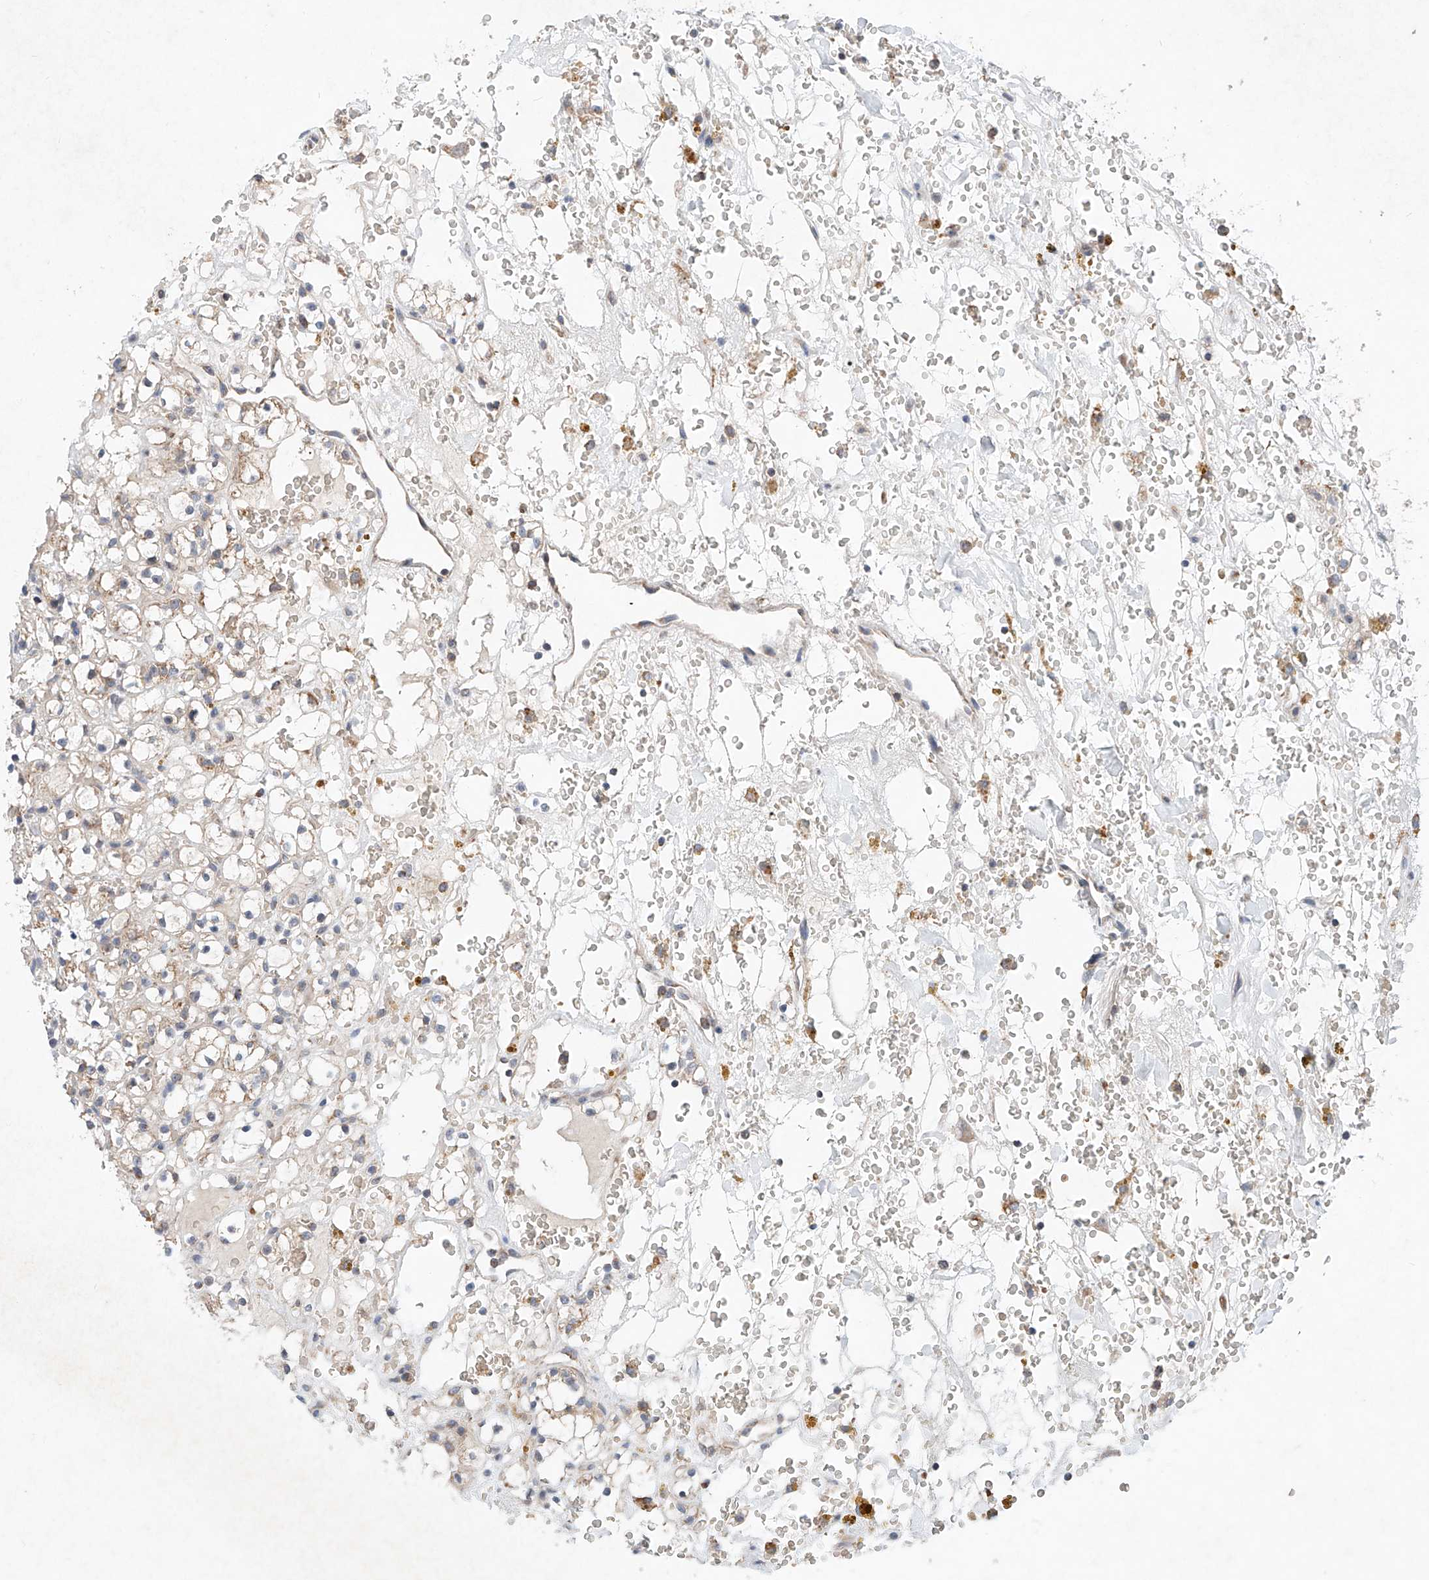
{"staining": {"intensity": "moderate", "quantity": "<25%", "location": "cytoplasmic/membranous"}, "tissue": "renal cancer", "cell_type": "Tumor cells", "image_type": "cancer", "snomed": [{"axis": "morphology", "description": "Adenocarcinoma, NOS"}, {"axis": "topography", "description": "Kidney"}], "caption": "DAB (3,3'-diaminobenzidine) immunohistochemical staining of renal adenocarcinoma displays moderate cytoplasmic/membranous protein positivity in approximately <25% of tumor cells.", "gene": "FASTK", "patient": {"sex": "male", "age": 61}}